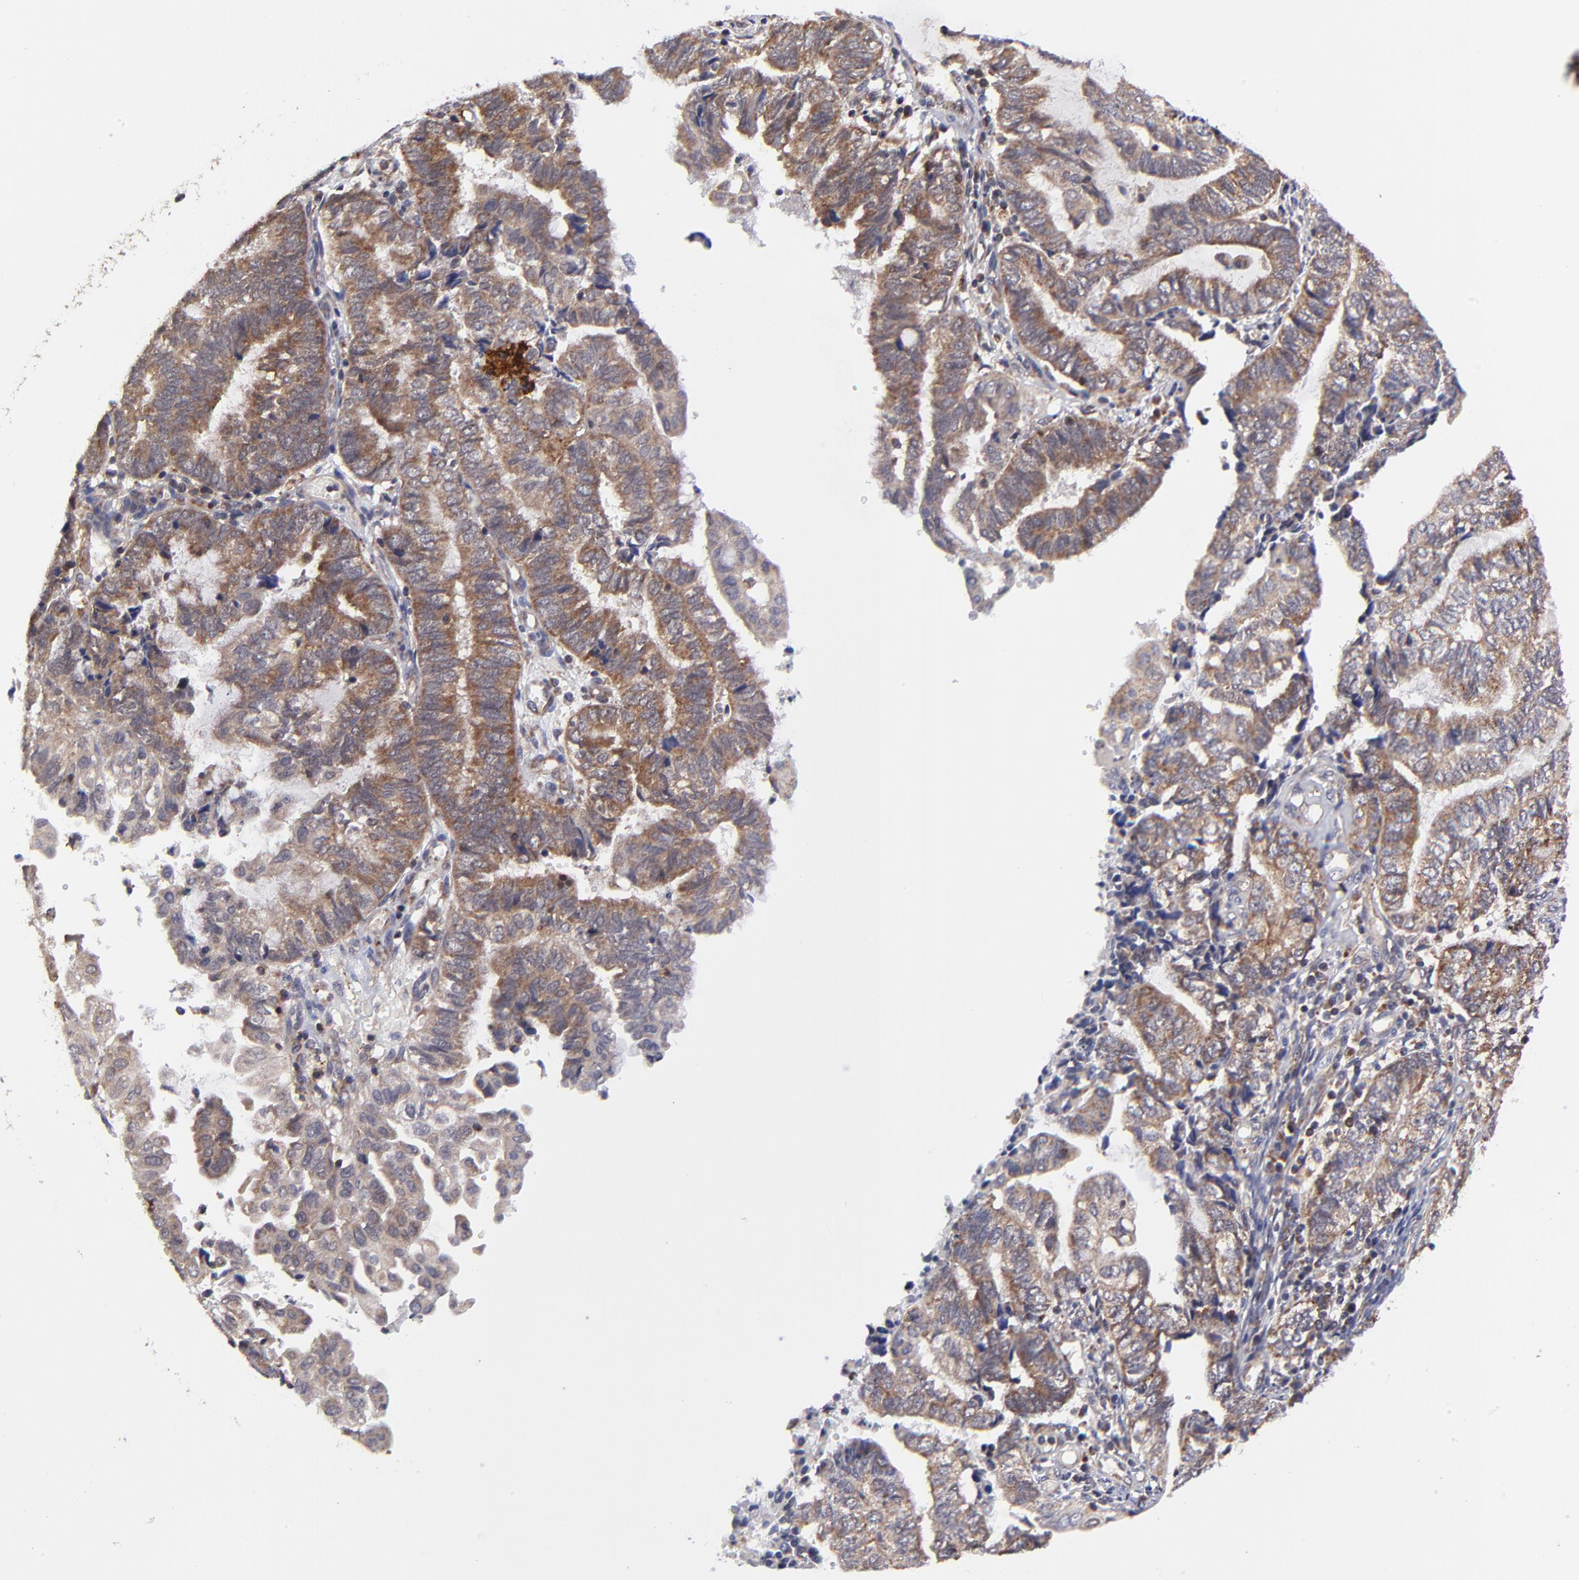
{"staining": {"intensity": "strong", "quantity": ">75%", "location": "cytoplasmic/membranous"}, "tissue": "endometrial cancer", "cell_type": "Tumor cells", "image_type": "cancer", "snomed": [{"axis": "morphology", "description": "Adenocarcinoma, NOS"}, {"axis": "topography", "description": "Uterus"}, {"axis": "topography", "description": "Endometrium"}], "caption": "This photomicrograph shows endometrial adenocarcinoma stained with immunohistochemistry (IHC) to label a protein in brown. The cytoplasmic/membranous of tumor cells show strong positivity for the protein. Nuclei are counter-stained blue.", "gene": "MAP2K7", "patient": {"sex": "female", "age": 70}}